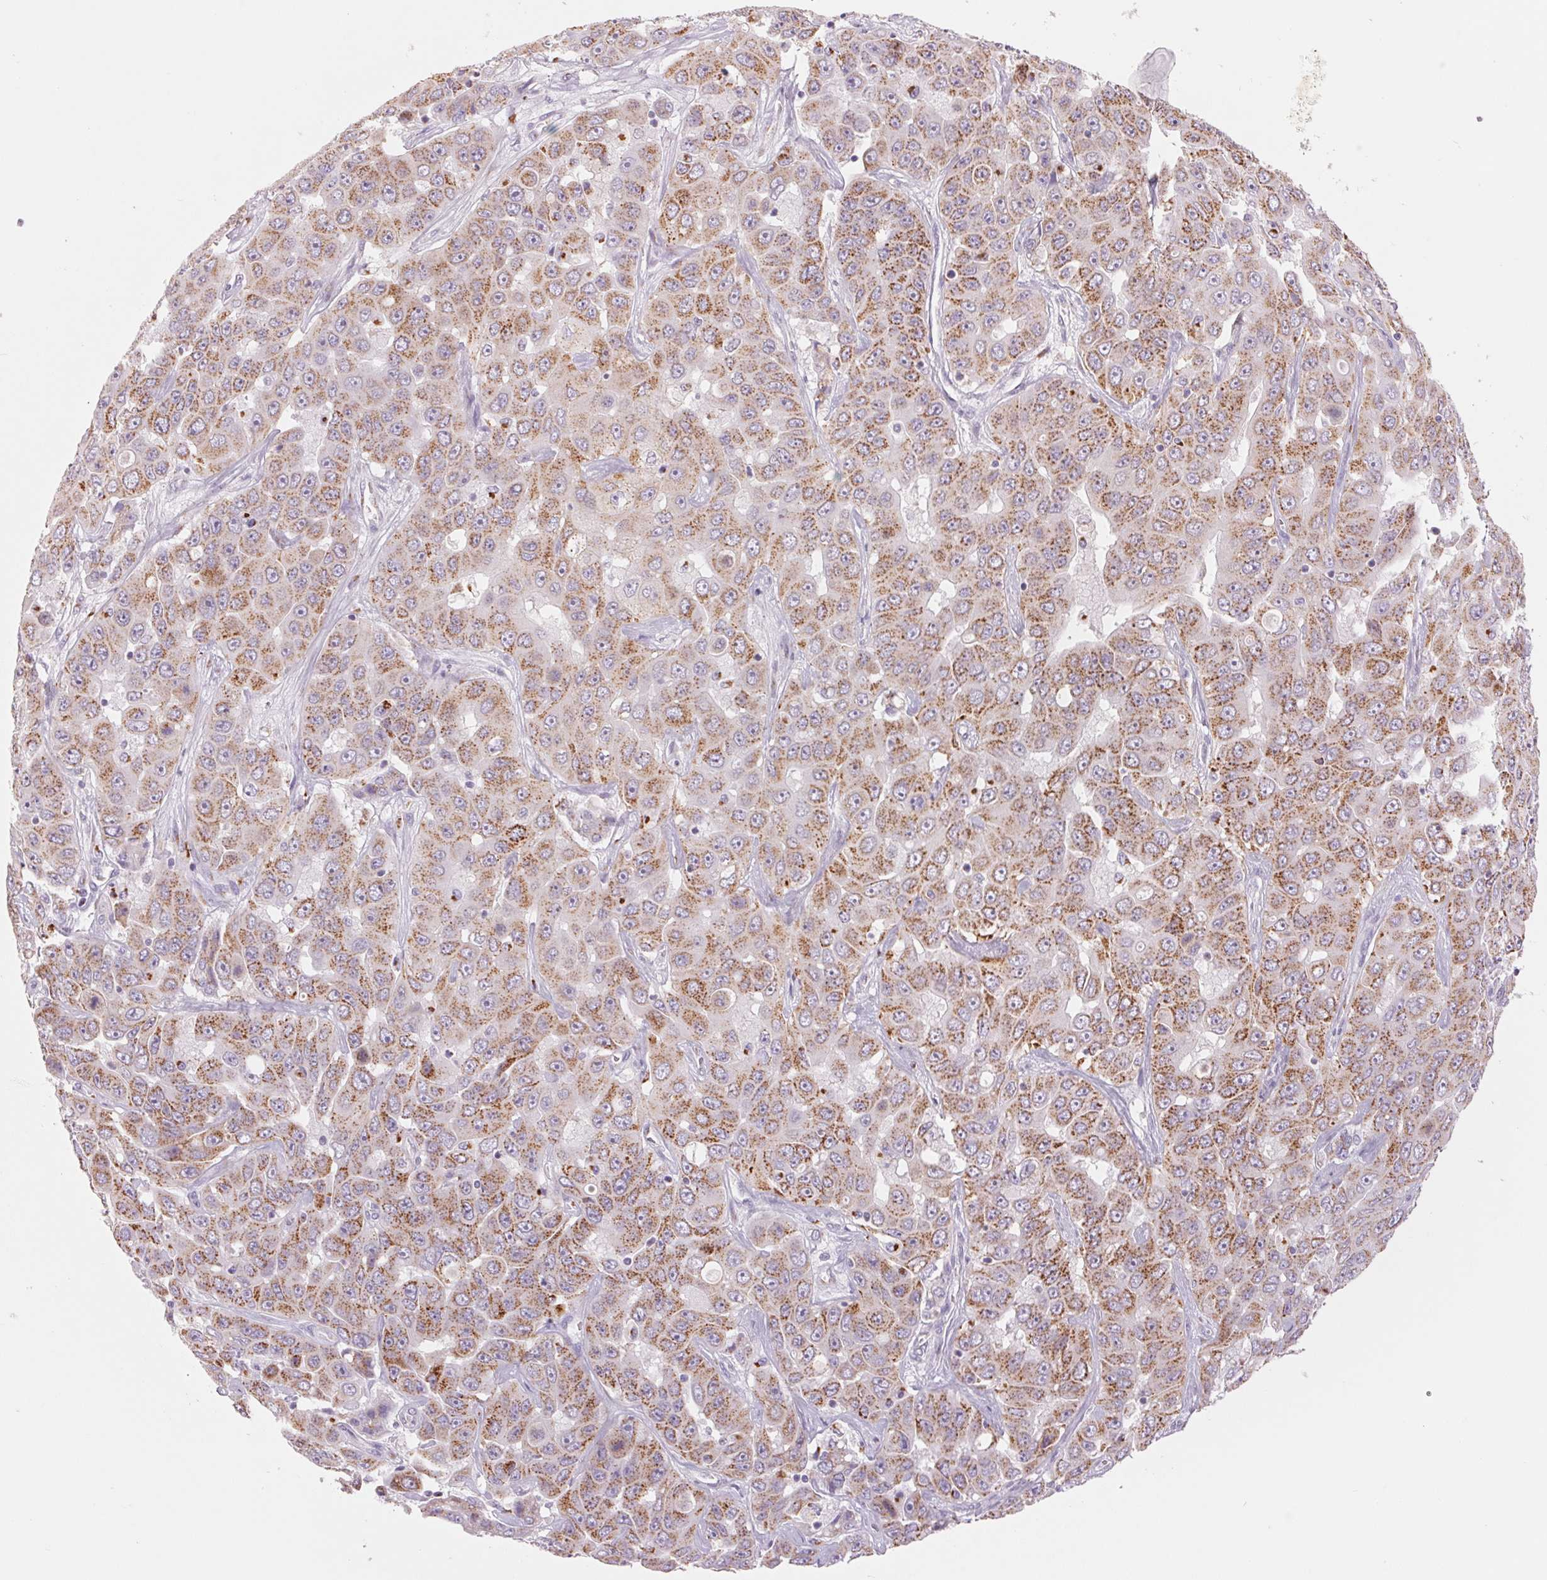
{"staining": {"intensity": "moderate", "quantity": ">75%", "location": "cytoplasmic/membranous"}, "tissue": "liver cancer", "cell_type": "Tumor cells", "image_type": "cancer", "snomed": [{"axis": "morphology", "description": "Cholangiocarcinoma"}, {"axis": "topography", "description": "Liver"}], "caption": "Cholangiocarcinoma (liver) stained for a protein (brown) demonstrates moderate cytoplasmic/membranous positive staining in approximately >75% of tumor cells.", "gene": "GALNT7", "patient": {"sex": "female", "age": 52}}